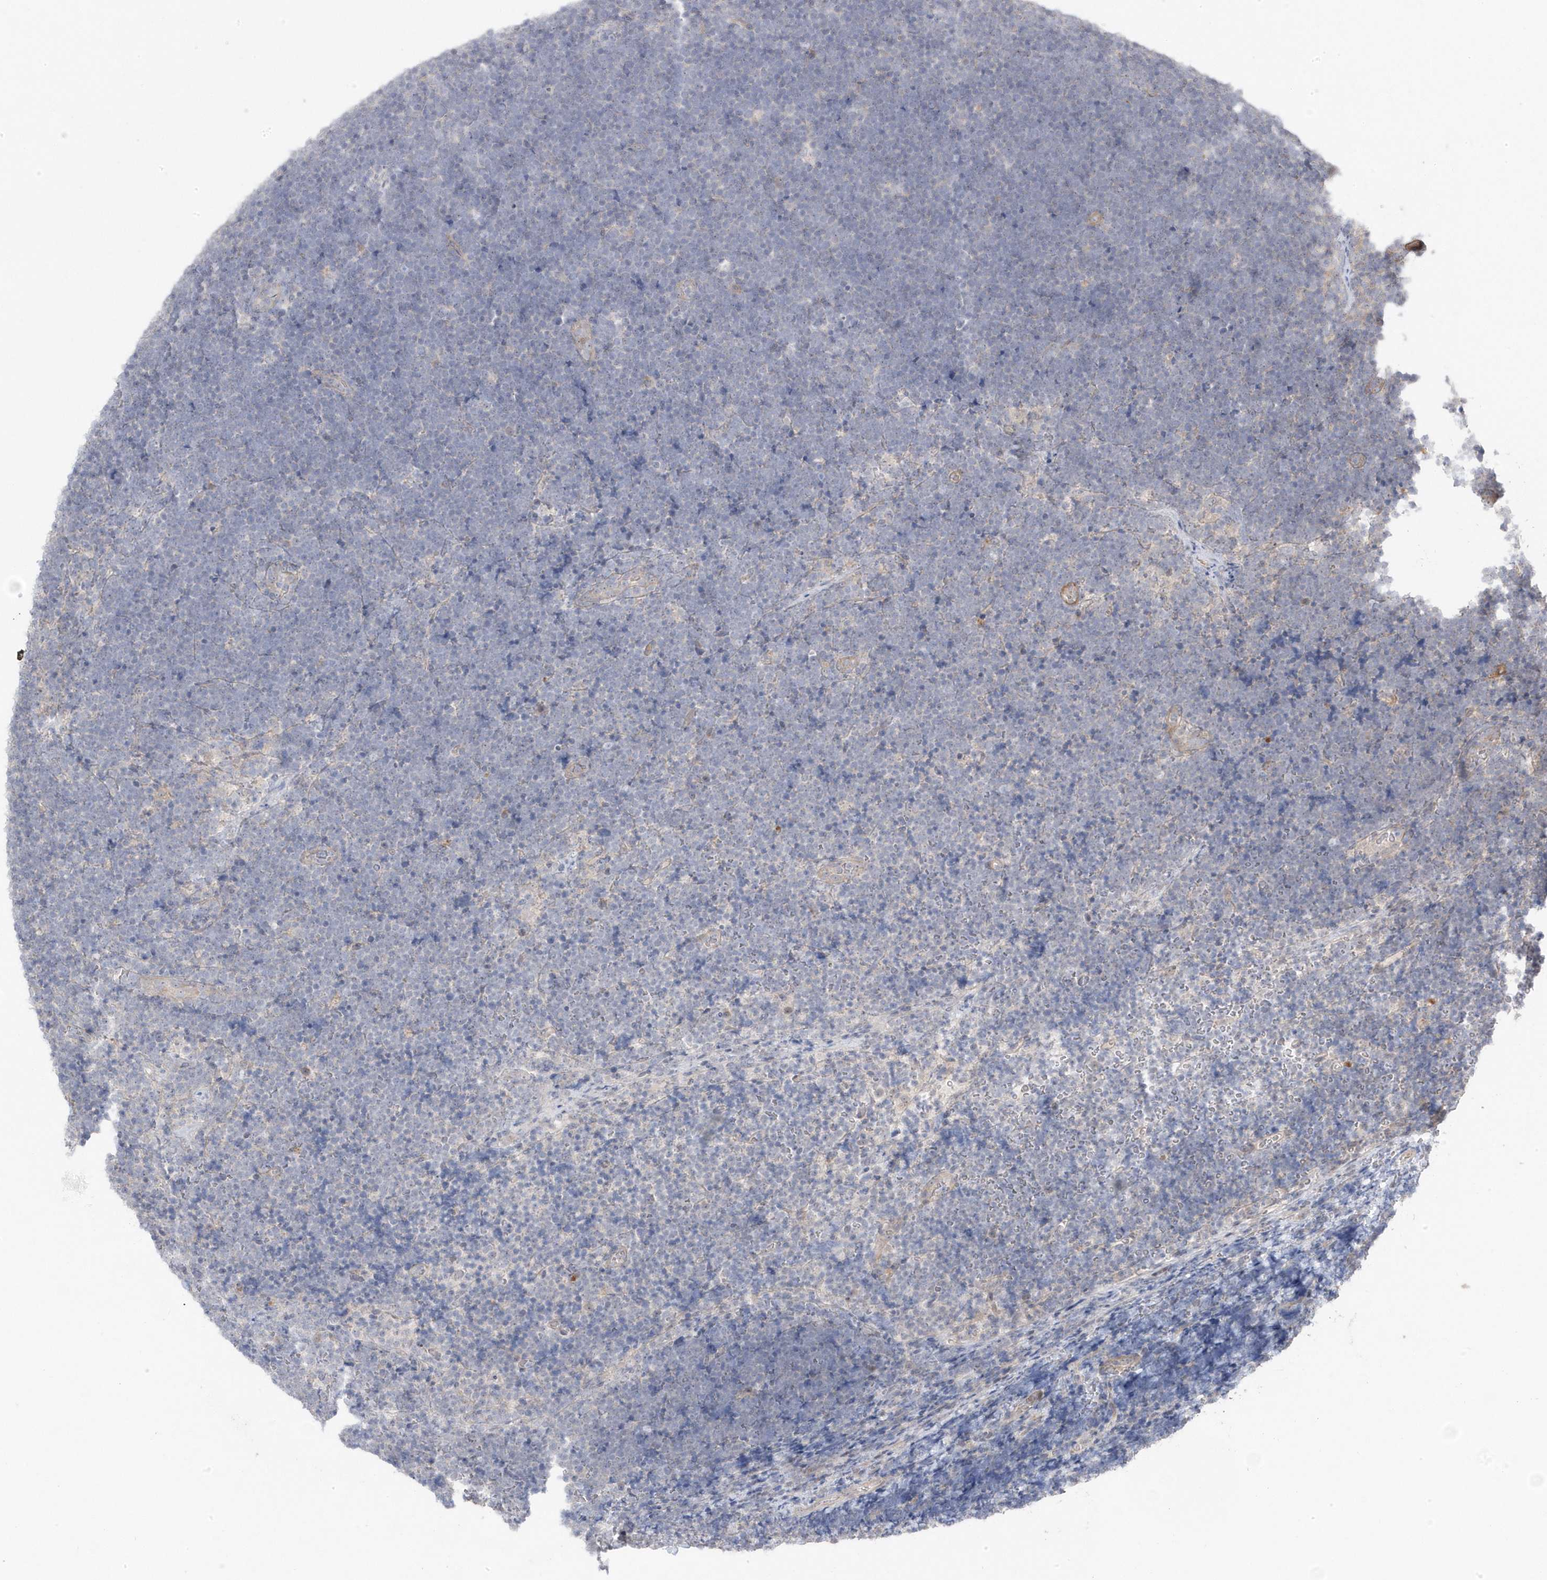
{"staining": {"intensity": "negative", "quantity": "none", "location": "none"}, "tissue": "lymphoma", "cell_type": "Tumor cells", "image_type": "cancer", "snomed": [{"axis": "morphology", "description": "Malignant lymphoma, non-Hodgkin's type, High grade"}, {"axis": "topography", "description": "Lymph node"}], "caption": "This is an immunohistochemistry (IHC) histopathology image of lymphoma. There is no expression in tumor cells.", "gene": "GTPBP6", "patient": {"sex": "male", "age": 13}}